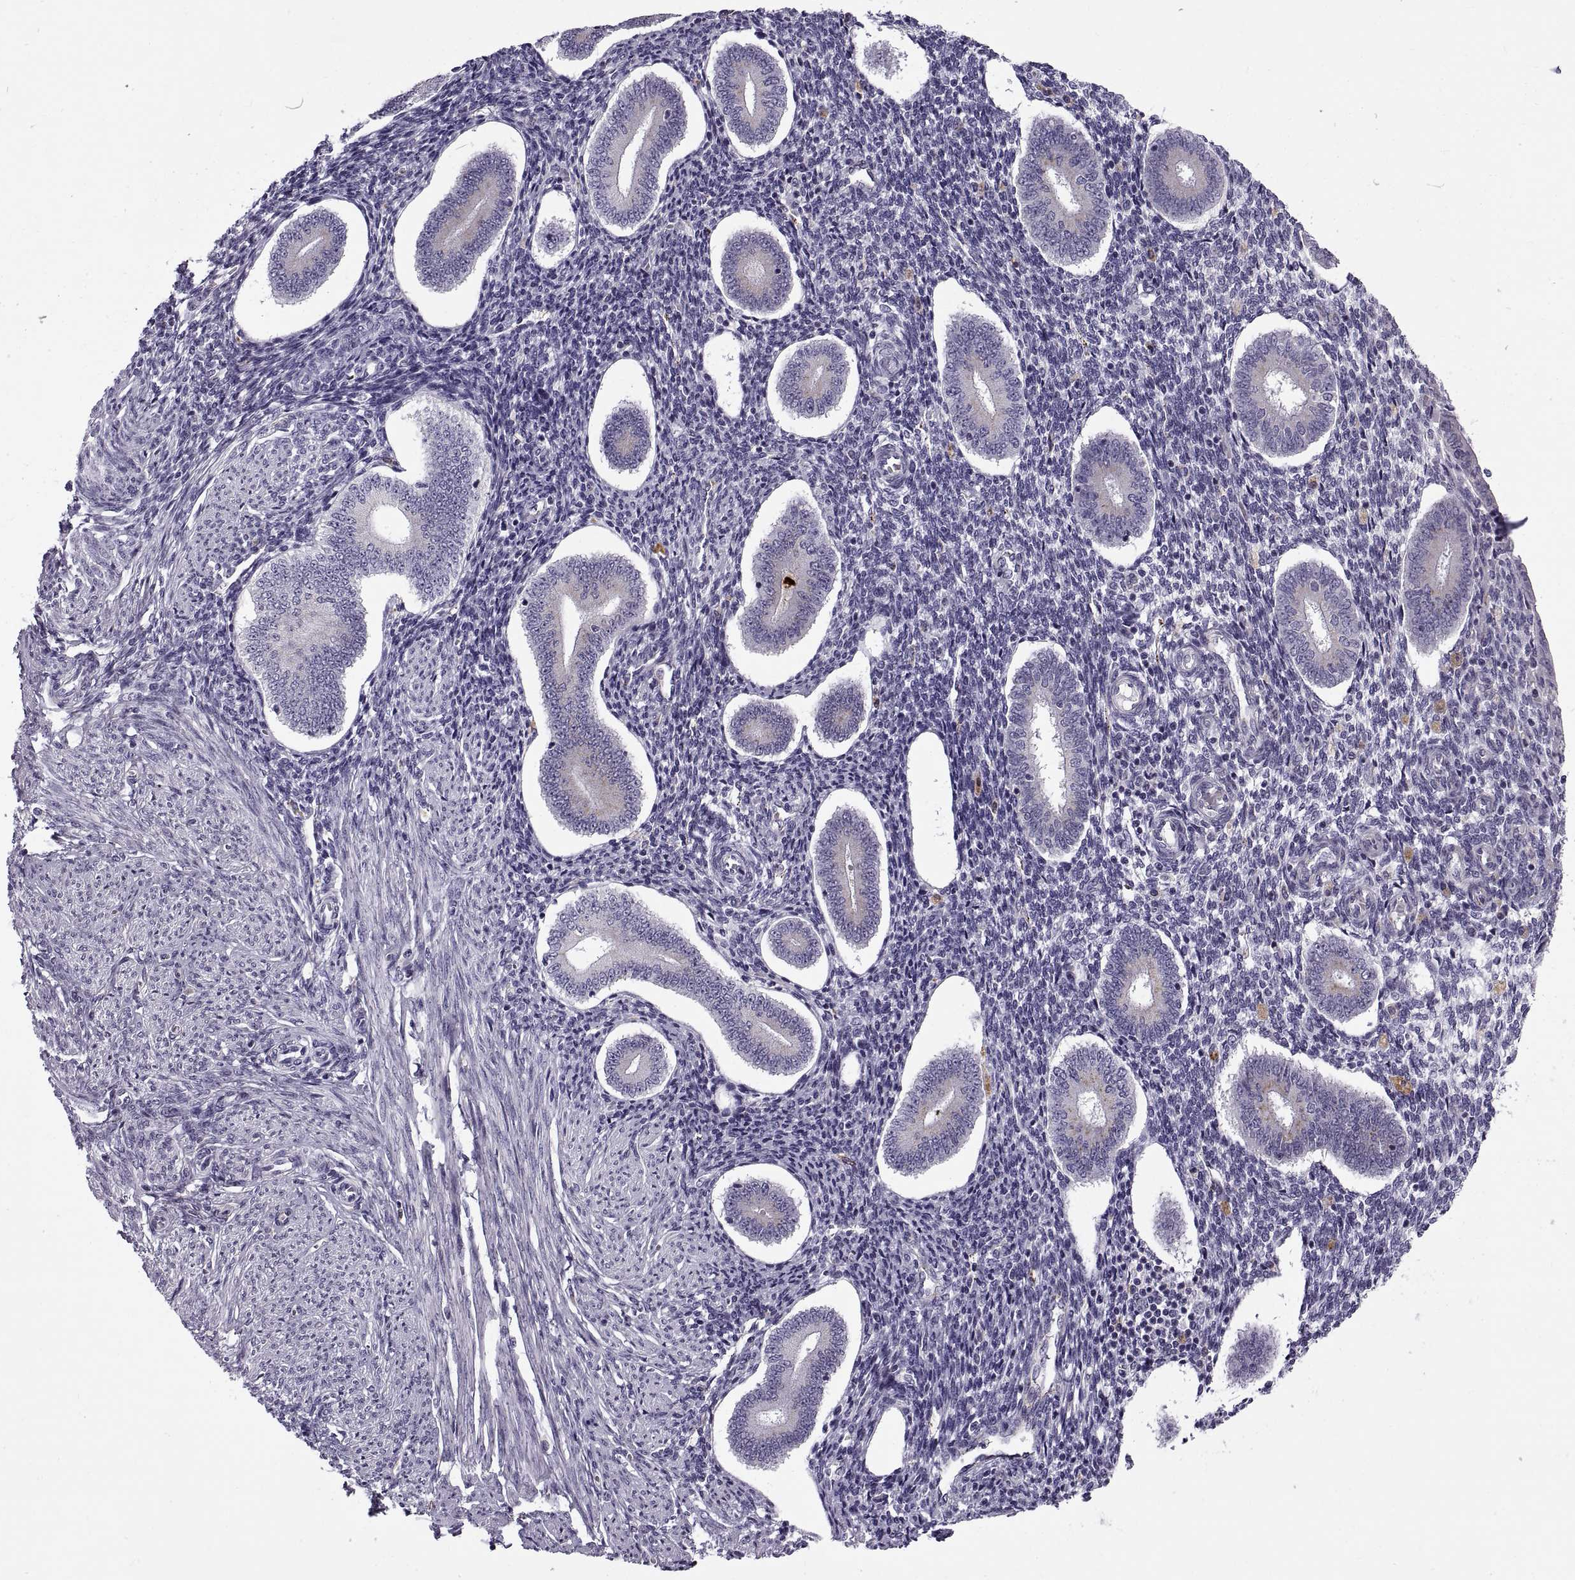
{"staining": {"intensity": "negative", "quantity": "none", "location": "none"}, "tissue": "endometrium", "cell_type": "Cells in endometrial stroma", "image_type": "normal", "snomed": [{"axis": "morphology", "description": "Normal tissue, NOS"}, {"axis": "topography", "description": "Endometrium"}], "caption": "Image shows no protein positivity in cells in endometrial stroma of normal endometrium. (Immunohistochemistry, brightfield microscopy, high magnification).", "gene": "CALCR", "patient": {"sex": "female", "age": 40}}